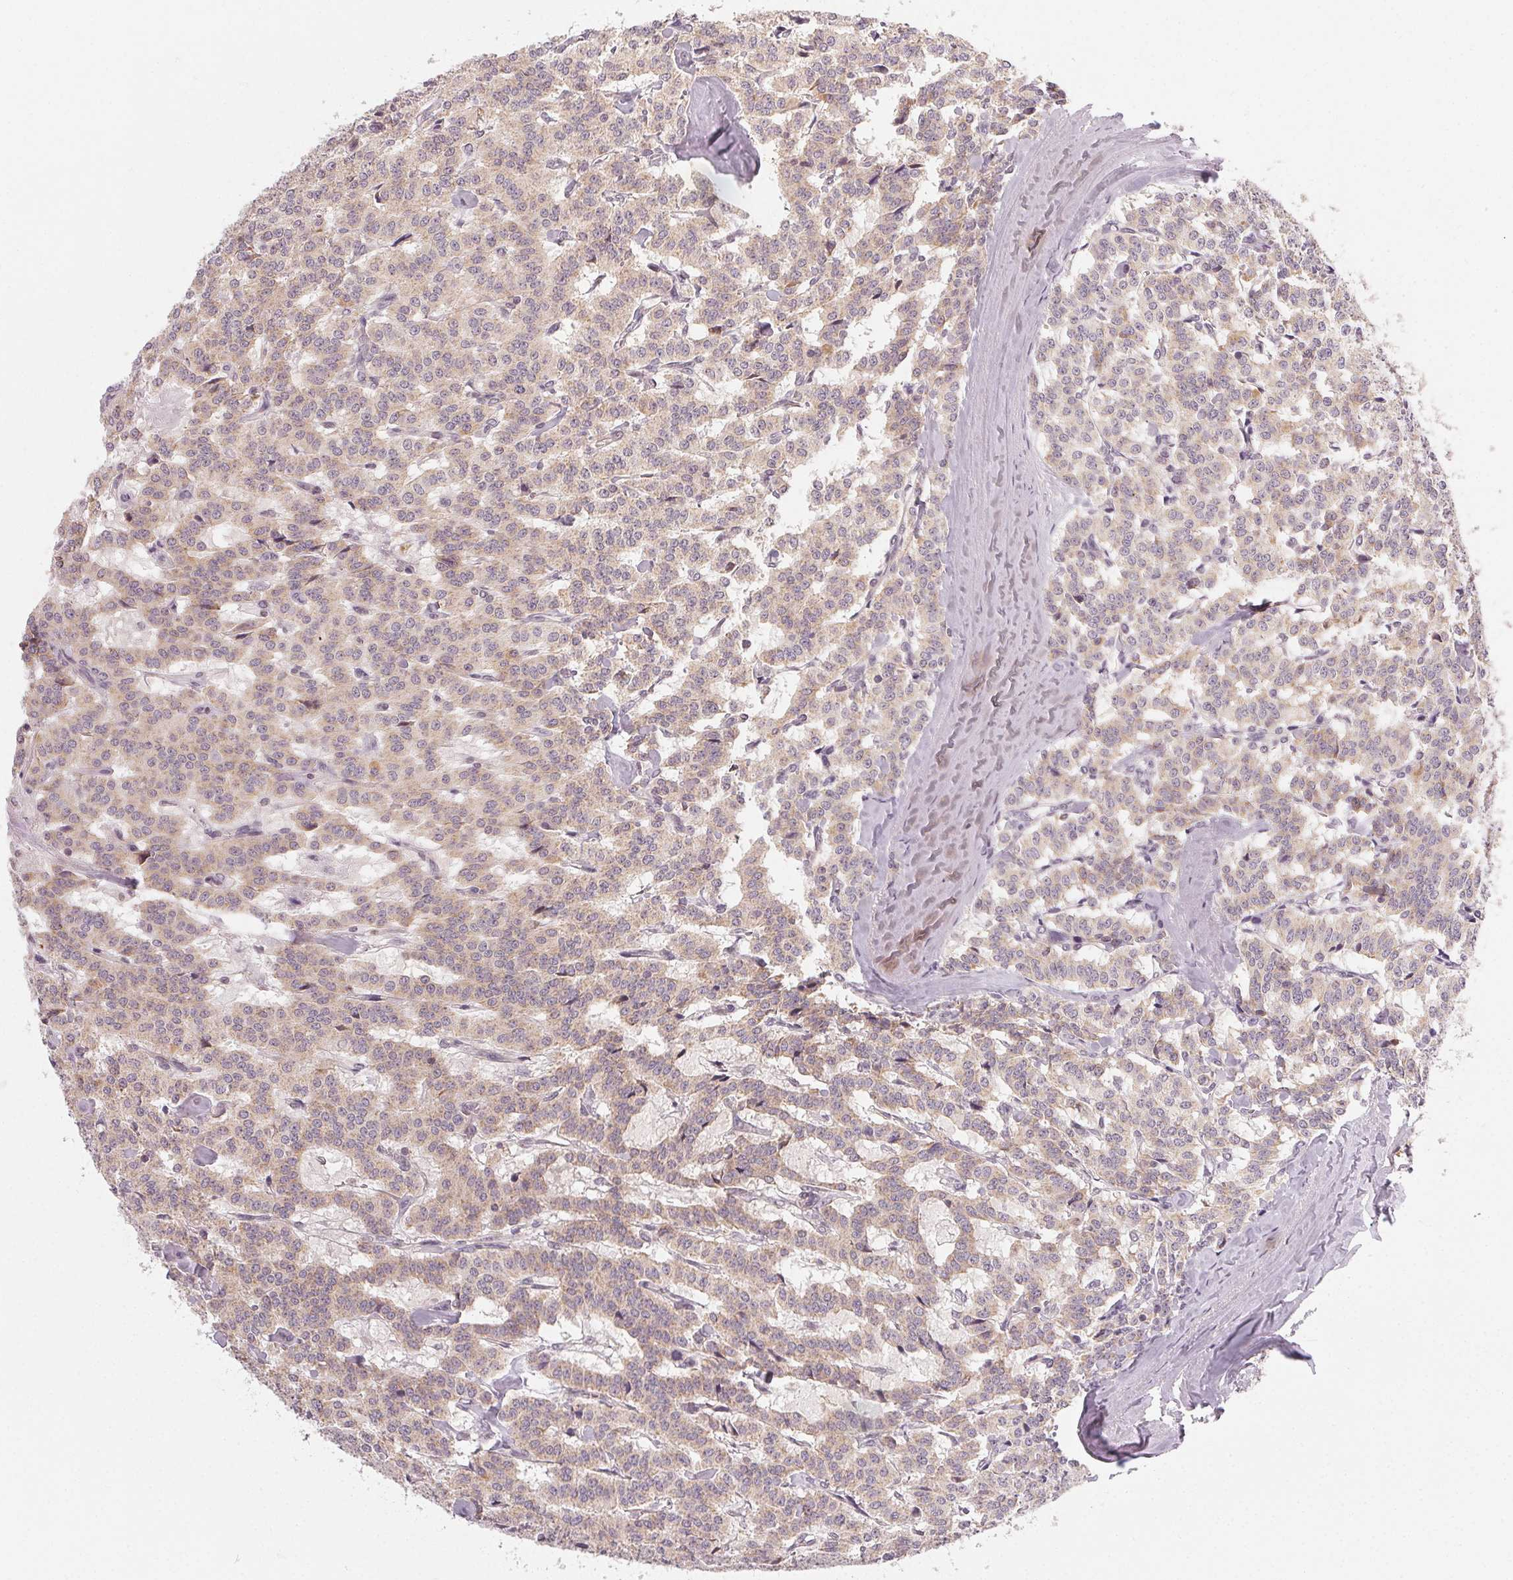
{"staining": {"intensity": "weak", "quantity": ">75%", "location": "cytoplasmic/membranous"}, "tissue": "carcinoid", "cell_type": "Tumor cells", "image_type": "cancer", "snomed": [{"axis": "morphology", "description": "Carcinoid, malignant, NOS"}, {"axis": "topography", "description": "Lung"}], "caption": "This is an image of IHC staining of carcinoid, which shows weak expression in the cytoplasmic/membranous of tumor cells.", "gene": "NCOA4", "patient": {"sex": "female", "age": 46}}